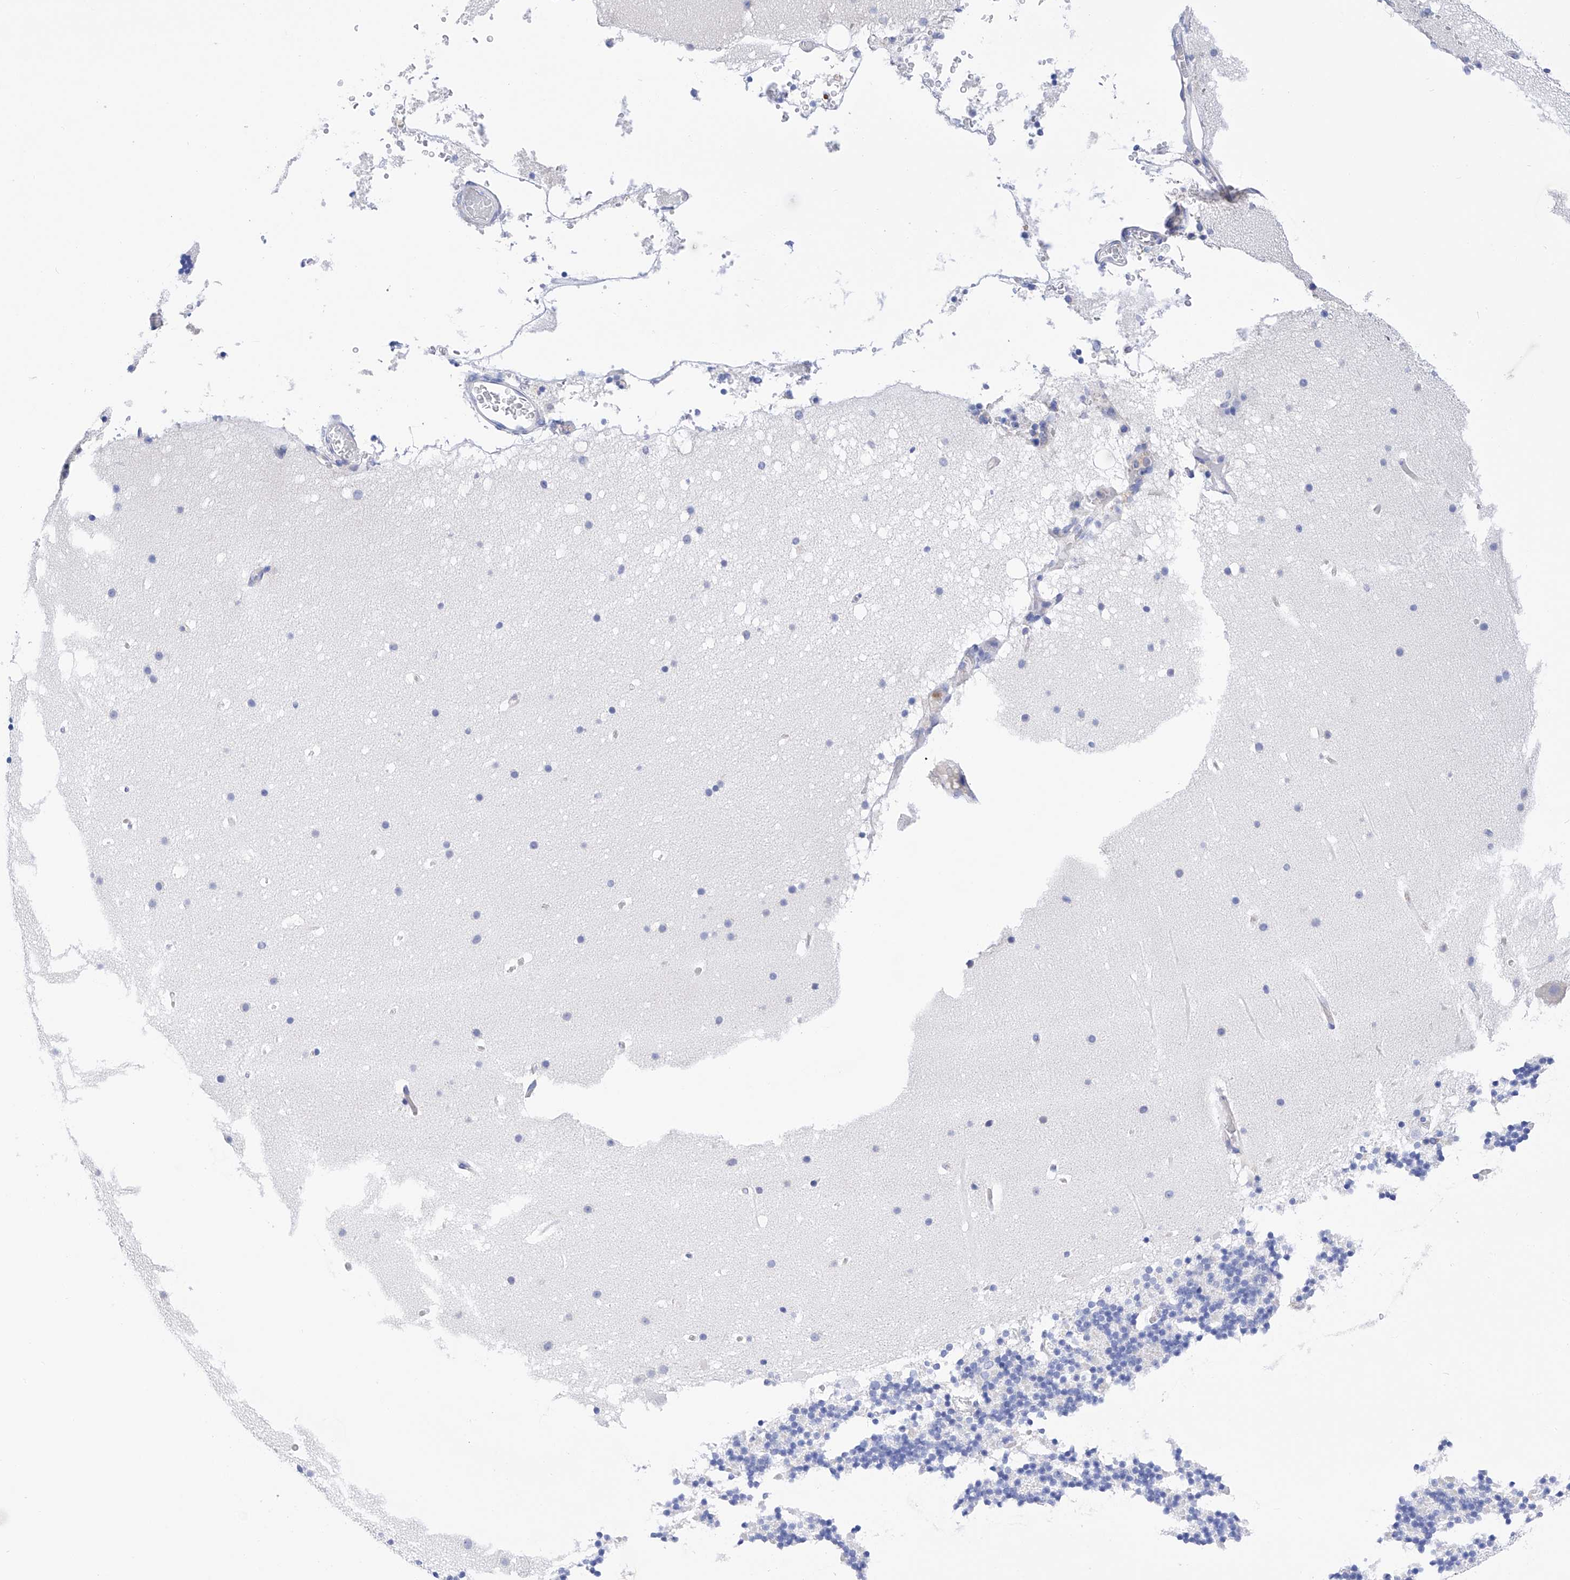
{"staining": {"intensity": "negative", "quantity": "none", "location": "none"}, "tissue": "cerebellum", "cell_type": "Cells in granular layer", "image_type": "normal", "snomed": [{"axis": "morphology", "description": "Normal tissue, NOS"}, {"axis": "topography", "description": "Cerebellum"}], "caption": "DAB immunohistochemical staining of benign human cerebellum exhibits no significant positivity in cells in granular layer.", "gene": "PDIA5", "patient": {"sex": "male", "age": 57}}